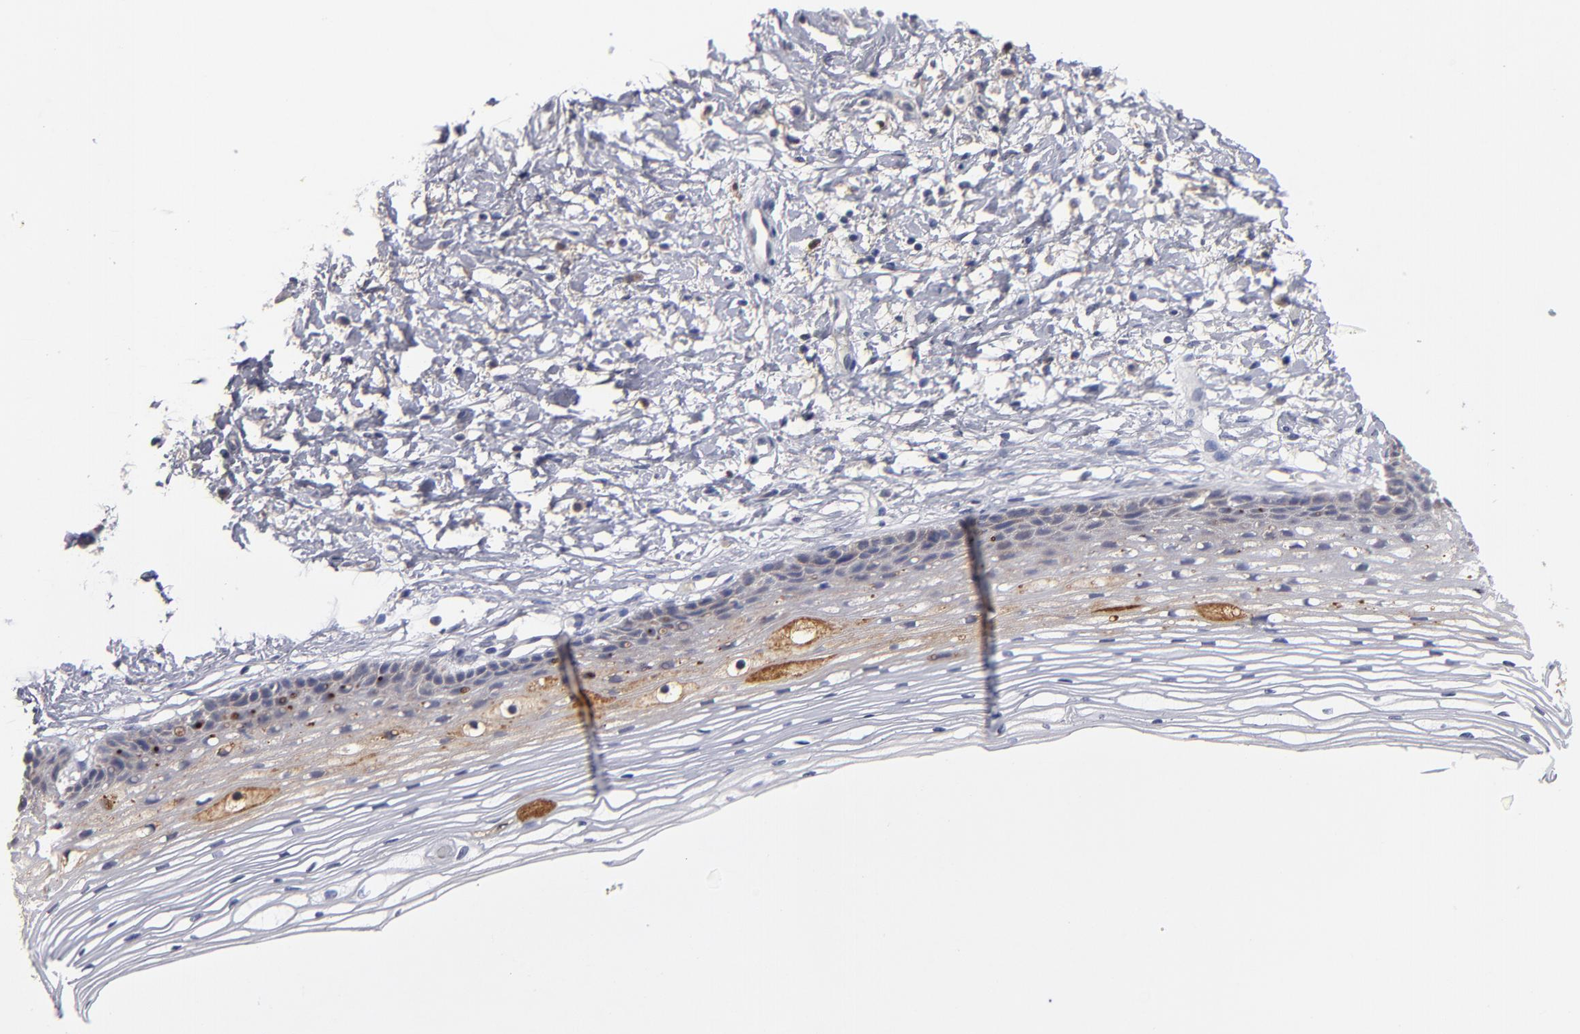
{"staining": {"intensity": "weak", "quantity": ">75%", "location": "cytoplasmic/membranous"}, "tissue": "cervix", "cell_type": "Glandular cells", "image_type": "normal", "snomed": [{"axis": "morphology", "description": "Normal tissue, NOS"}, {"axis": "topography", "description": "Cervix"}], "caption": "Immunohistochemical staining of unremarkable human cervix displays >75% levels of weak cytoplasmic/membranous protein staining in about >75% of glandular cells.", "gene": "EXD2", "patient": {"sex": "female", "age": 77}}